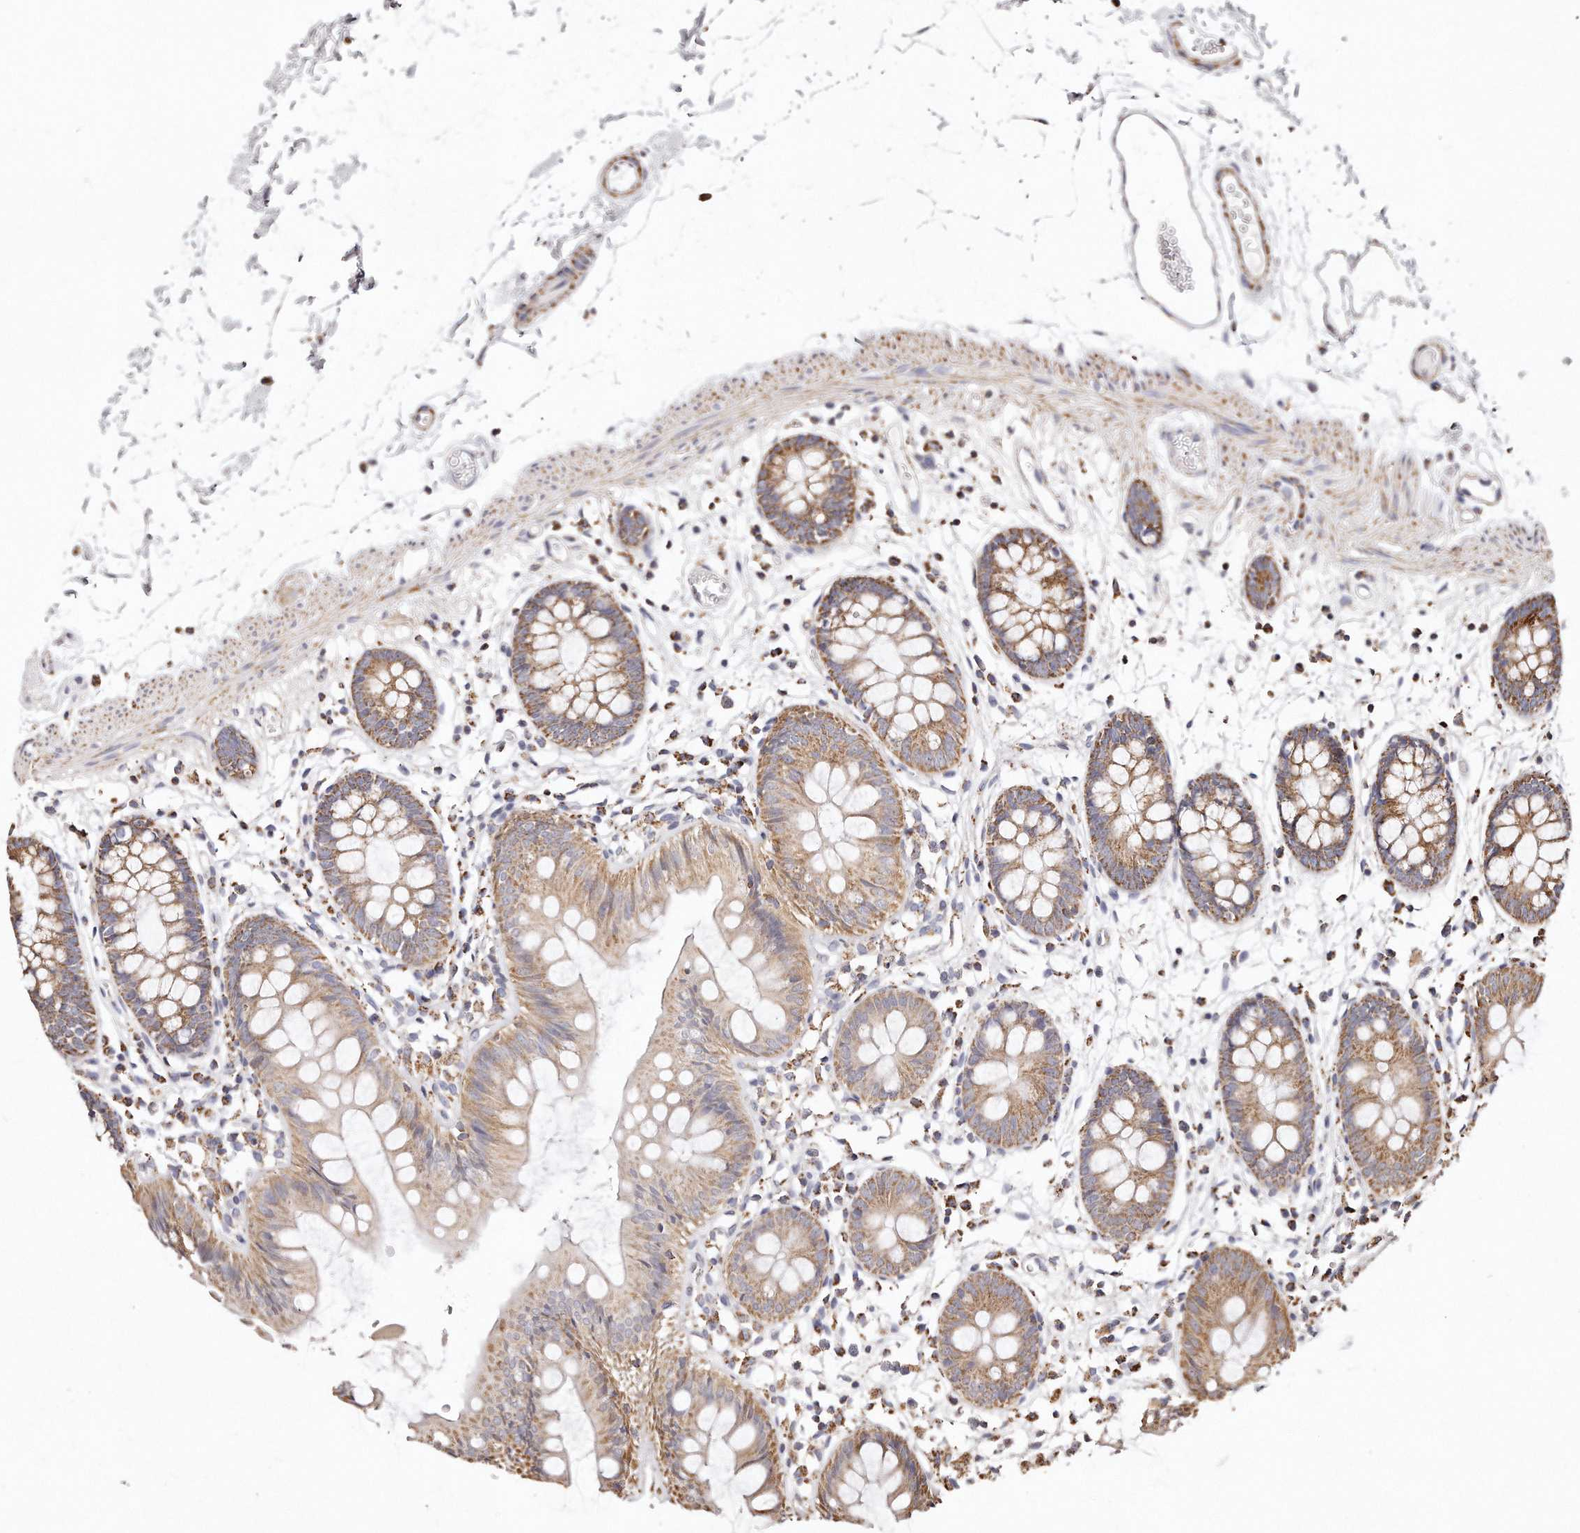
{"staining": {"intensity": "moderate", "quantity": "25%-75%", "location": "cytoplasmic/membranous"}, "tissue": "colon", "cell_type": "Endothelial cells", "image_type": "normal", "snomed": [{"axis": "morphology", "description": "Normal tissue, NOS"}, {"axis": "topography", "description": "Colon"}], "caption": "This micrograph demonstrates normal colon stained with IHC to label a protein in brown. The cytoplasmic/membranous of endothelial cells show moderate positivity for the protein. Nuclei are counter-stained blue.", "gene": "RTKN", "patient": {"sex": "male", "age": 56}}